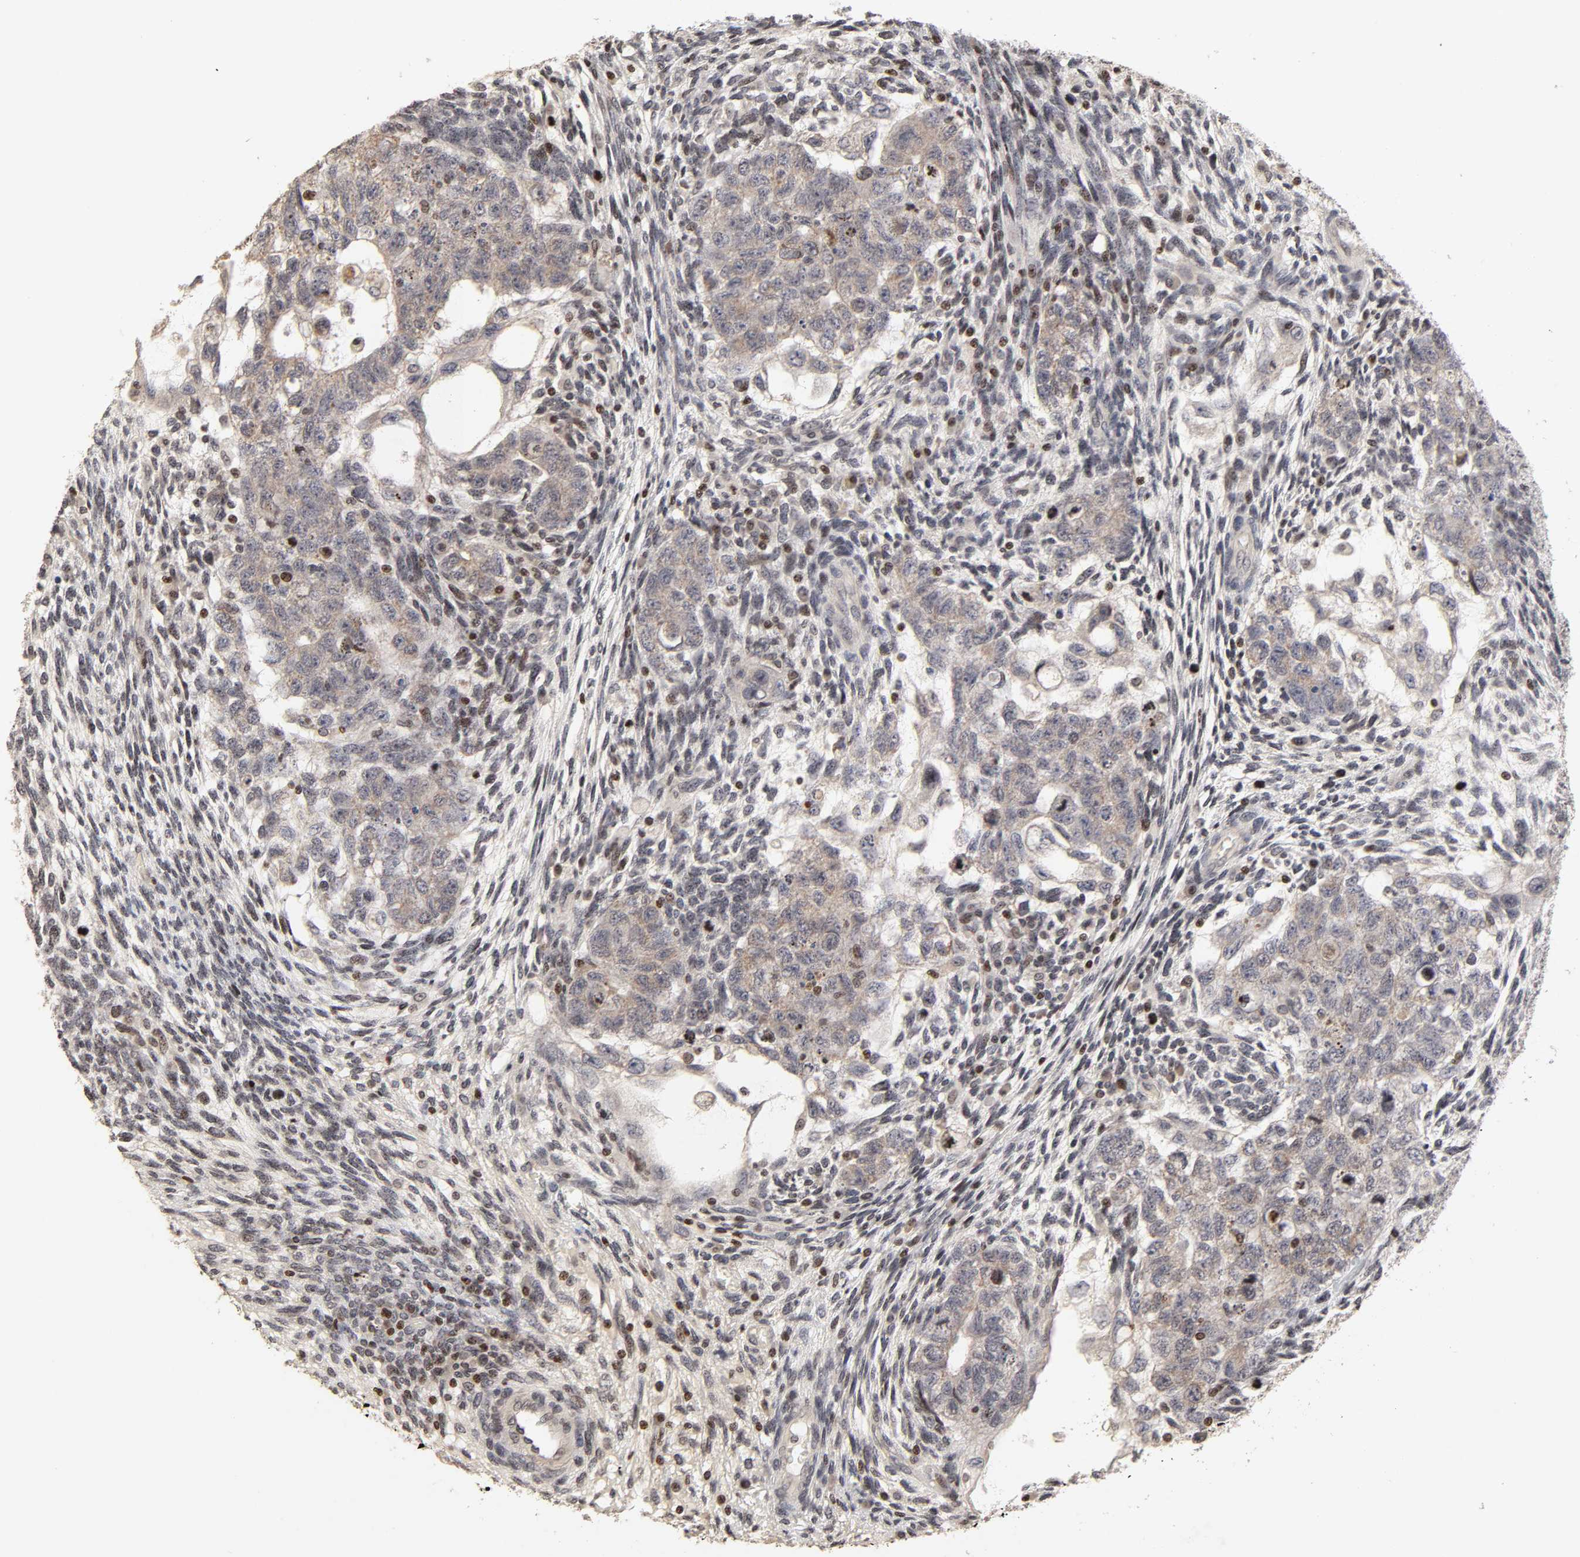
{"staining": {"intensity": "weak", "quantity": "25%-75%", "location": "cytoplasmic/membranous"}, "tissue": "testis cancer", "cell_type": "Tumor cells", "image_type": "cancer", "snomed": [{"axis": "morphology", "description": "Normal tissue, NOS"}, {"axis": "morphology", "description": "Carcinoma, Embryonal, NOS"}, {"axis": "topography", "description": "Testis"}], "caption": "Tumor cells display low levels of weak cytoplasmic/membranous staining in about 25%-75% of cells in human testis cancer (embryonal carcinoma).", "gene": "ZNF473", "patient": {"sex": "male", "age": 36}}